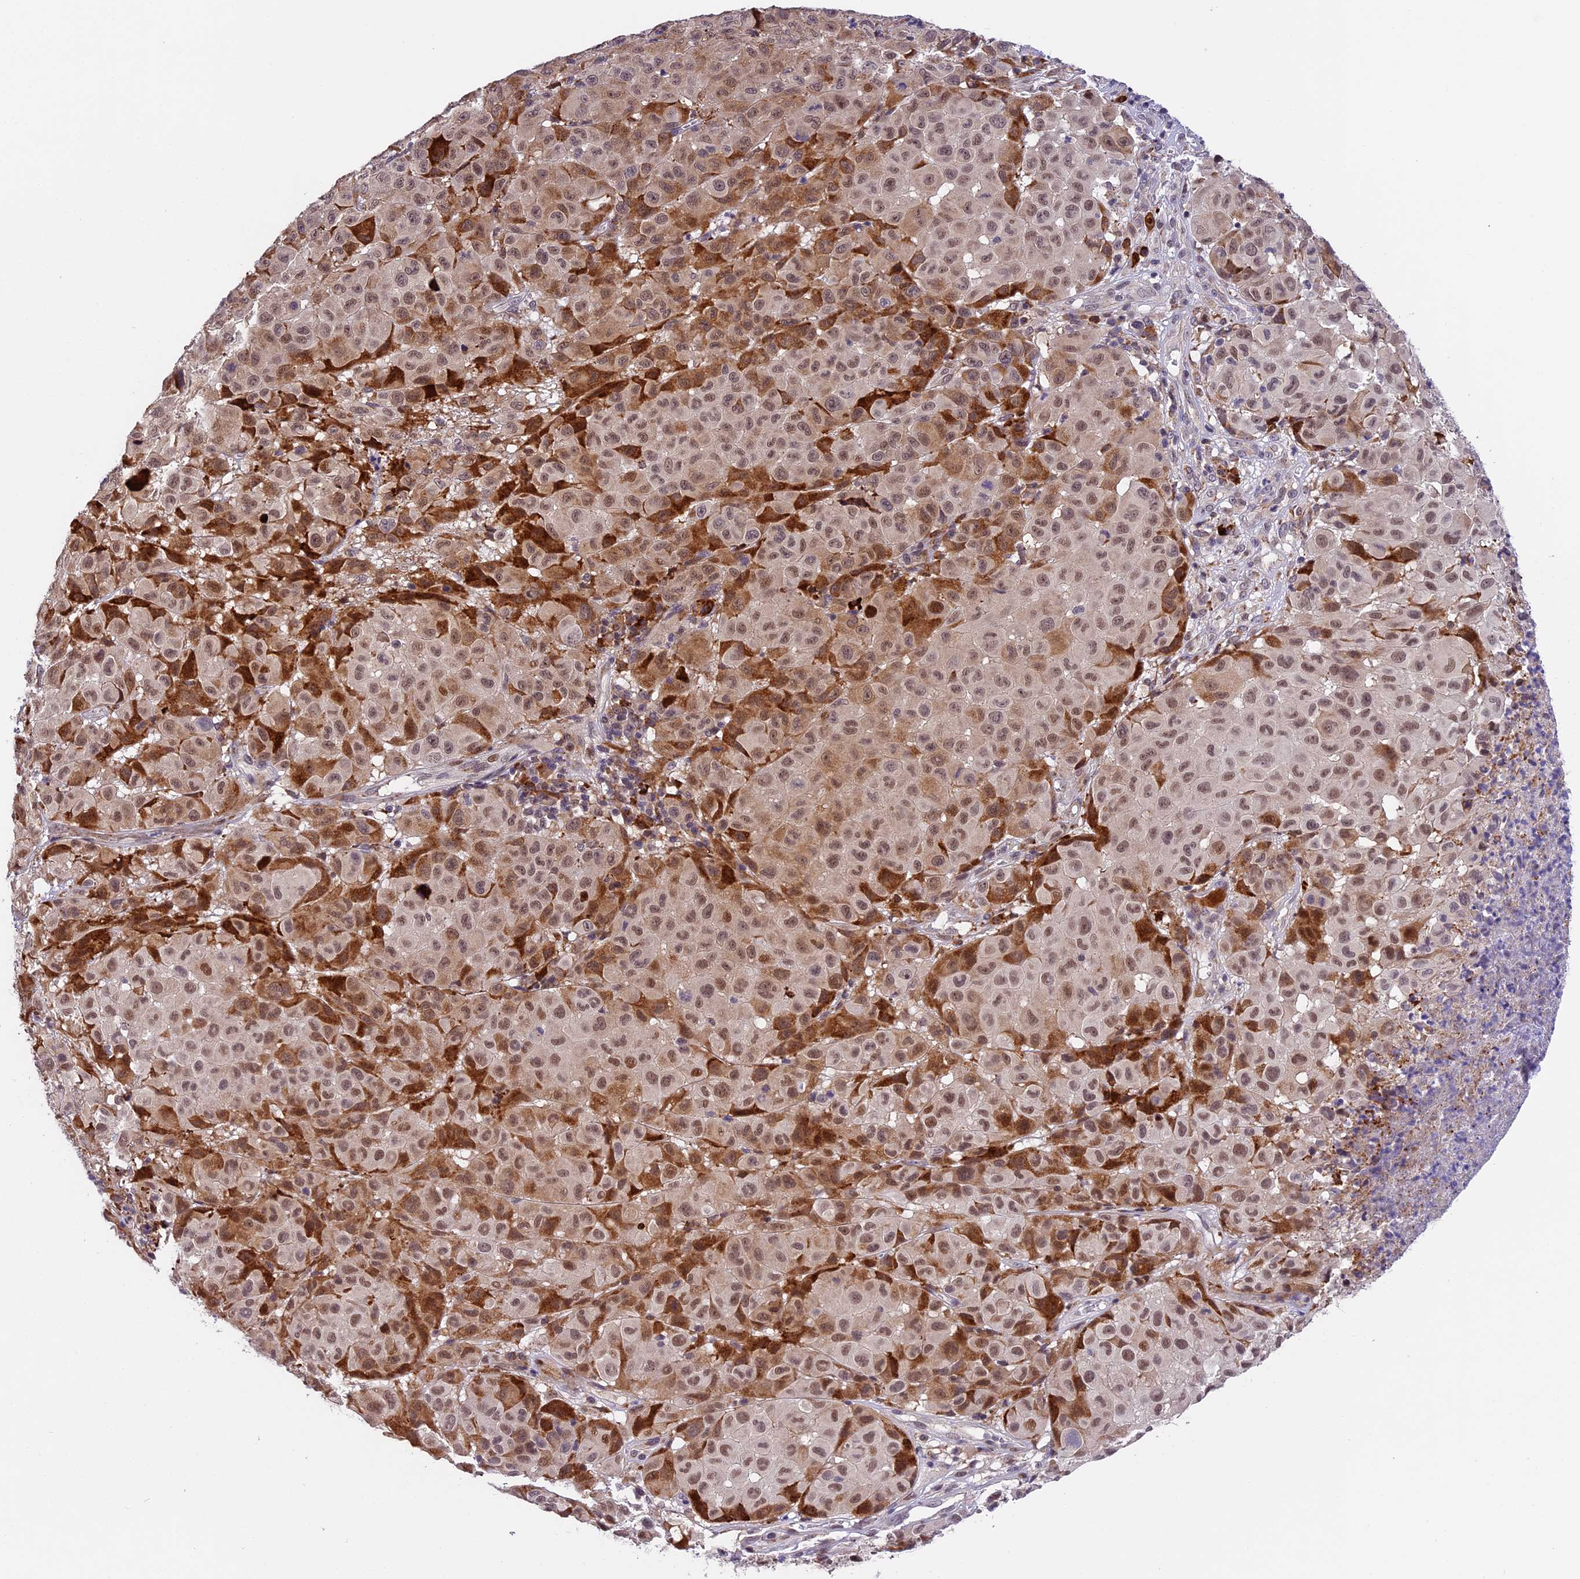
{"staining": {"intensity": "moderate", "quantity": ">75%", "location": "nuclear"}, "tissue": "melanoma", "cell_type": "Tumor cells", "image_type": "cancer", "snomed": [{"axis": "morphology", "description": "Malignant melanoma, NOS"}, {"axis": "topography", "description": "Skin"}], "caption": "An image showing moderate nuclear positivity in approximately >75% of tumor cells in malignant melanoma, as visualized by brown immunohistochemical staining.", "gene": "FBXO45", "patient": {"sex": "male", "age": 73}}